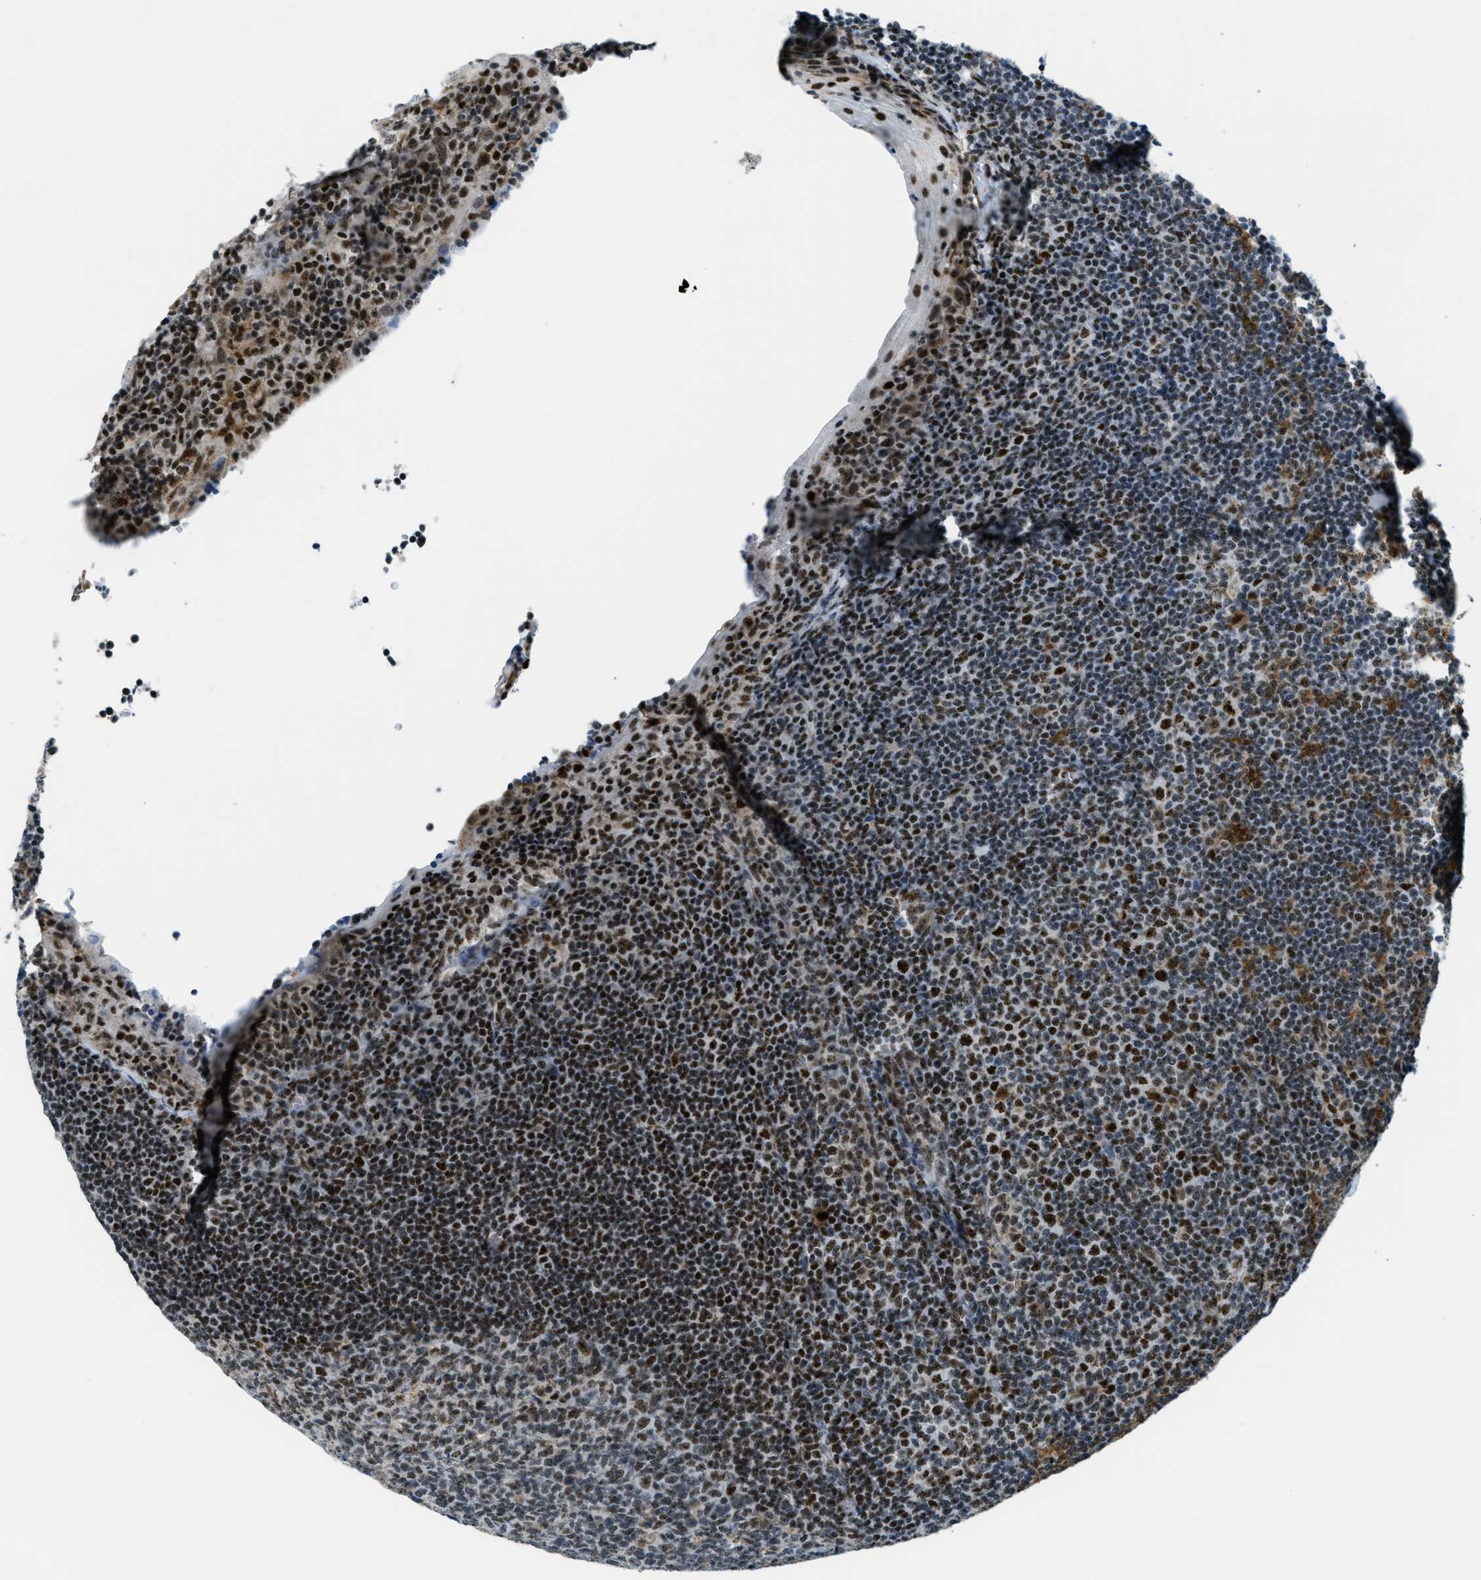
{"staining": {"intensity": "moderate", "quantity": "<25%", "location": "nuclear"}, "tissue": "tonsil", "cell_type": "Germinal center cells", "image_type": "normal", "snomed": [{"axis": "morphology", "description": "Normal tissue, NOS"}, {"axis": "topography", "description": "Tonsil"}], "caption": "Germinal center cells display moderate nuclear expression in approximately <25% of cells in normal tonsil.", "gene": "SP100", "patient": {"sex": "male", "age": 37}}